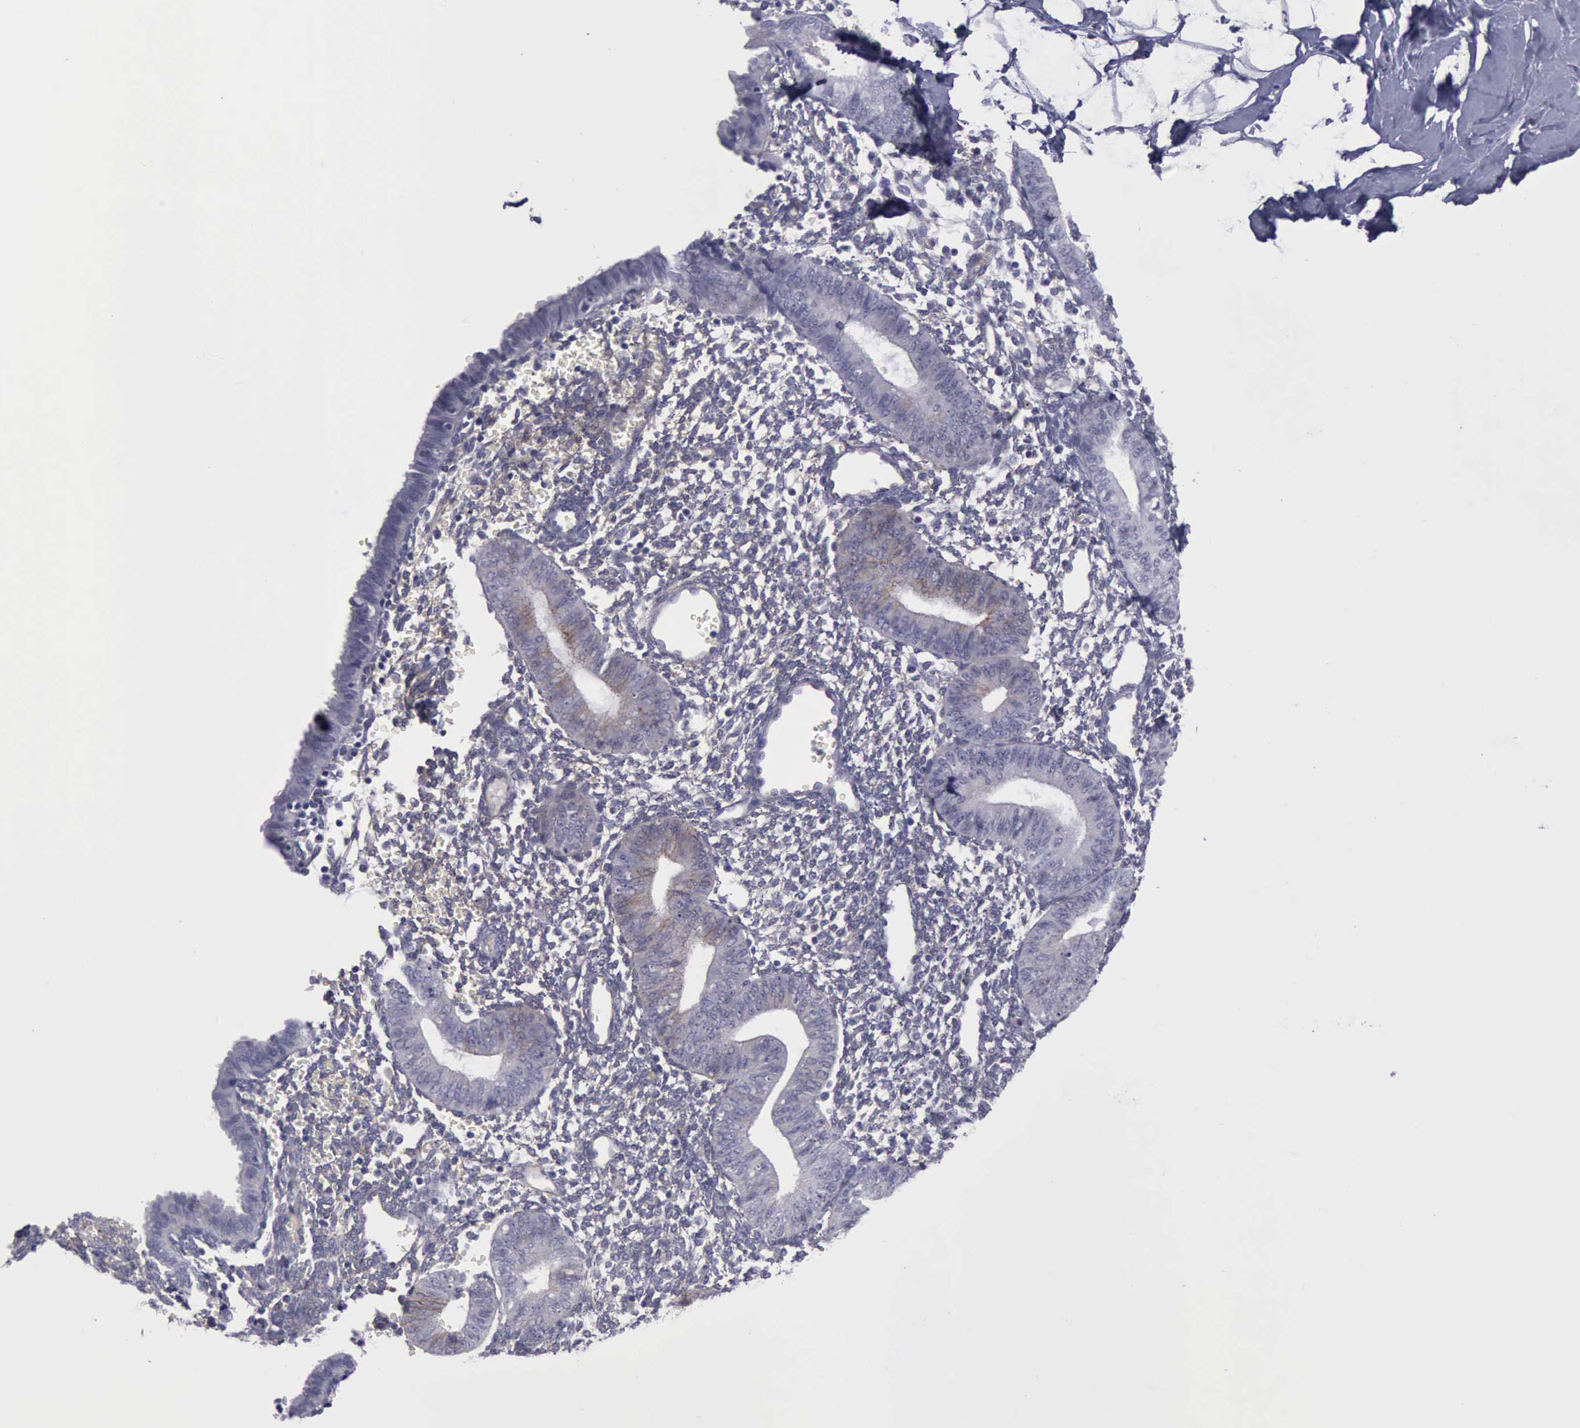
{"staining": {"intensity": "negative", "quantity": "none", "location": "none"}, "tissue": "endometrium", "cell_type": "Cells in endometrial stroma", "image_type": "normal", "snomed": [{"axis": "morphology", "description": "Normal tissue, NOS"}, {"axis": "topography", "description": "Endometrium"}], "caption": "Histopathology image shows no significant protein positivity in cells in endometrial stroma of benign endometrium.", "gene": "CDH2", "patient": {"sex": "female", "age": 61}}